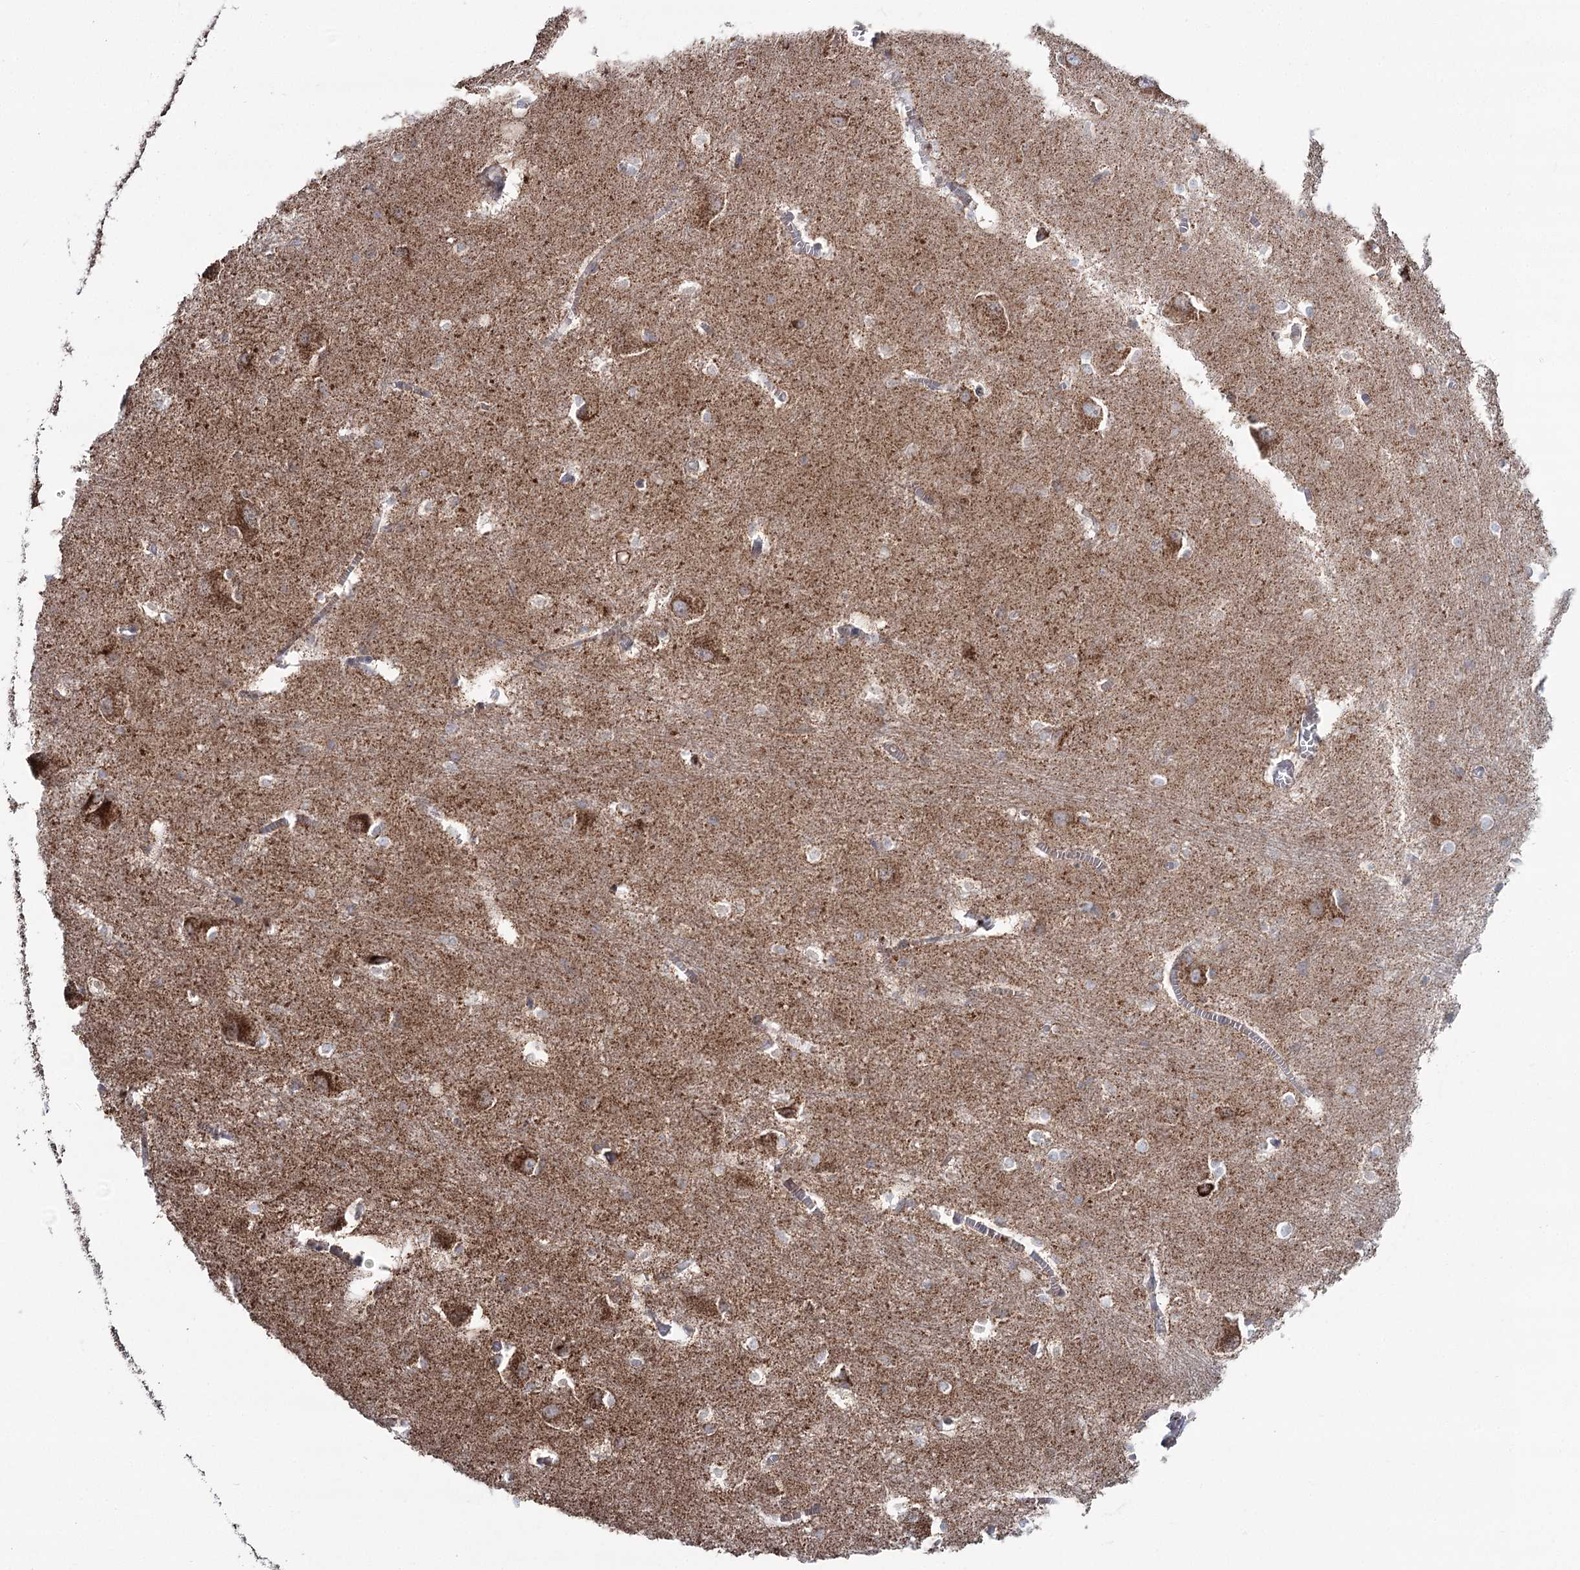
{"staining": {"intensity": "moderate", "quantity": "25%-75%", "location": "cytoplasmic/membranous"}, "tissue": "caudate", "cell_type": "Glial cells", "image_type": "normal", "snomed": [{"axis": "morphology", "description": "Normal tissue, NOS"}, {"axis": "topography", "description": "Lateral ventricle wall"}], "caption": "An image showing moderate cytoplasmic/membranous positivity in about 25%-75% of glial cells in unremarkable caudate, as visualized by brown immunohistochemical staining.", "gene": "PDHX", "patient": {"sex": "male", "age": 37}}